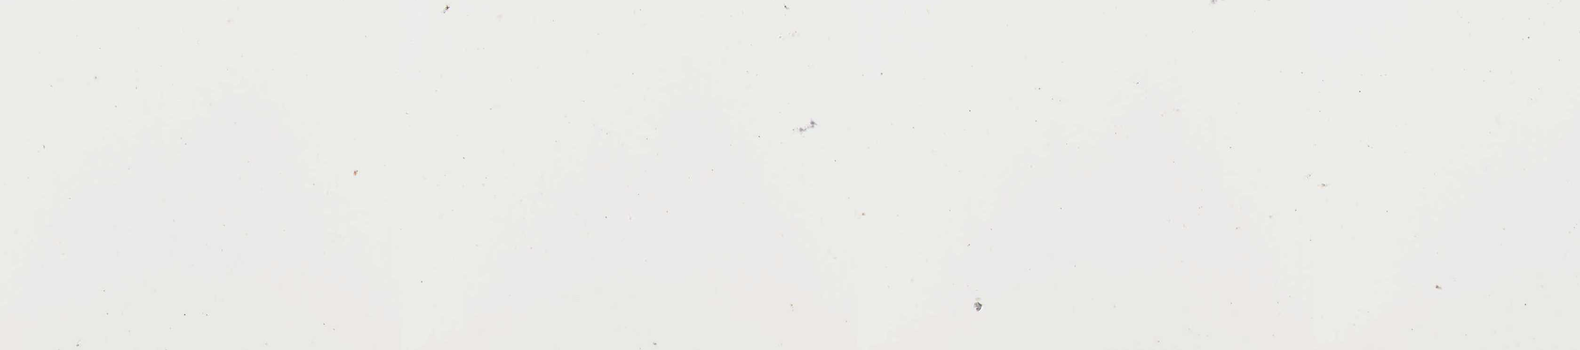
{"staining": {"intensity": "moderate", "quantity": ">75%", "location": "cytoplasmic/membranous"}, "tissue": "adipose tissue", "cell_type": "Adipocytes", "image_type": "normal", "snomed": [{"axis": "morphology", "description": "Normal tissue, NOS"}, {"axis": "topography", "description": "Breast"}], "caption": "This is an image of immunohistochemistry staining of benign adipose tissue, which shows moderate staining in the cytoplasmic/membranous of adipocytes.", "gene": "G6PD", "patient": {"sex": "female", "age": 44}}